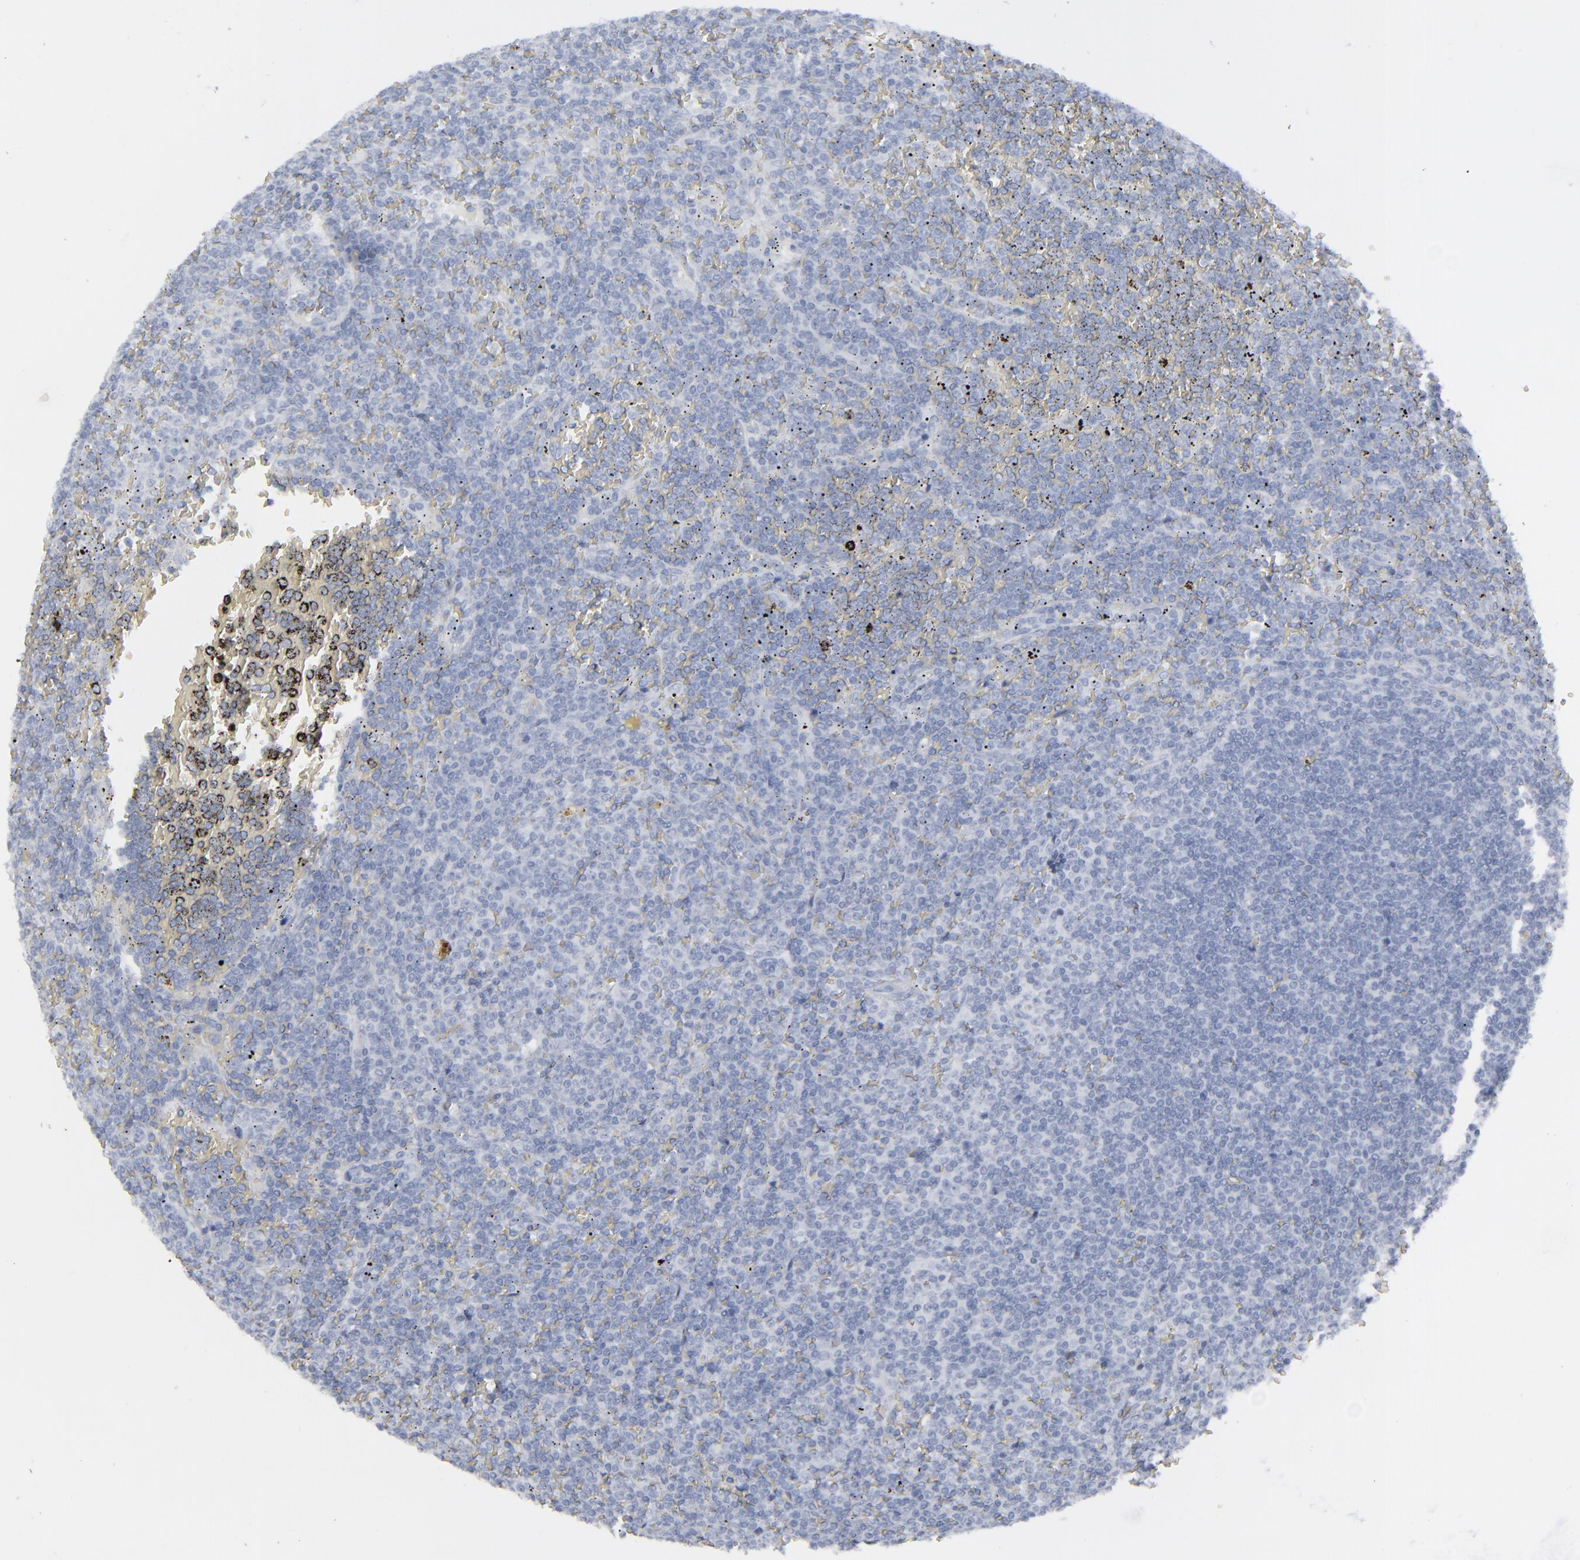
{"staining": {"intensity": "negative", "quantity": "none", "location": "none"}, "tissue": "lymphoma", "cell_type": "Tumor cells", "image_type": "cancer", "snomed": [{"axis": "morphology", "description": "Malignant lymphoma, non-Hodgkin's type, Low grade"}, {"axis": "topography", "description": "Spleen"}], "caption": "Tumor cells are negative for brown protein staining in malignant lymphoma, non-Hodgkin's type (low-grade).", "gene": "MSLN", "patient": {"sex": "male", "age": 80}}